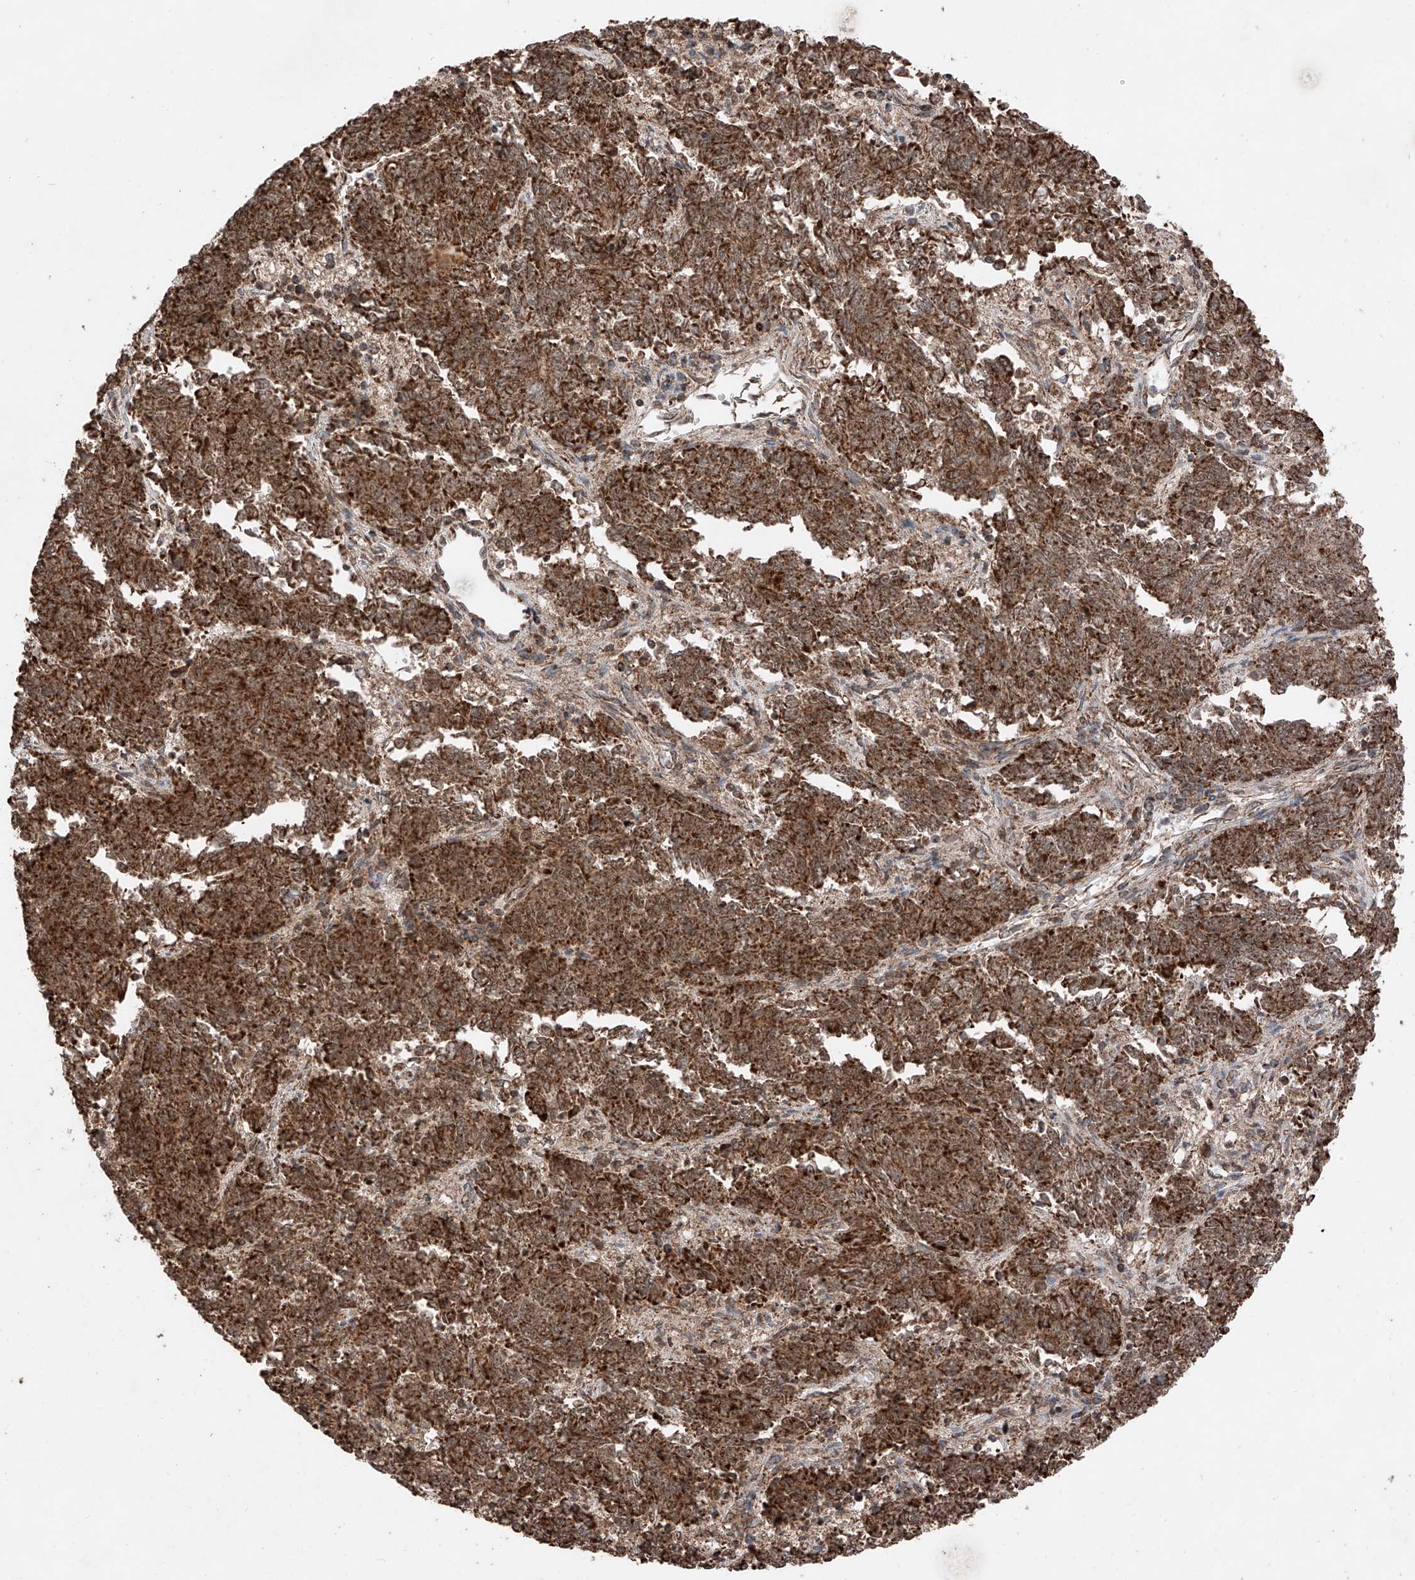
{"staining": {"intensity": "strong", "quantity": ">75%", "location": "cytoplasmic/membranous"}, "tissue": "endometrial cancer", "cell_type": "Tumor cells", "image_type": "cancer", "snomed": [{"axis": "morphology", "description": "Adenocarcinoma, NOS"}, {"axis": "topography", "description": "Endometrium"}], "caption": "Protein expression analysis of endometrial cancer demonstrates strong cytoplasmic/membranous expression in approximately >75% of tumor cells.", "gene": "ZSCAN29", "patient": {"sex": "female", "age": 80}}